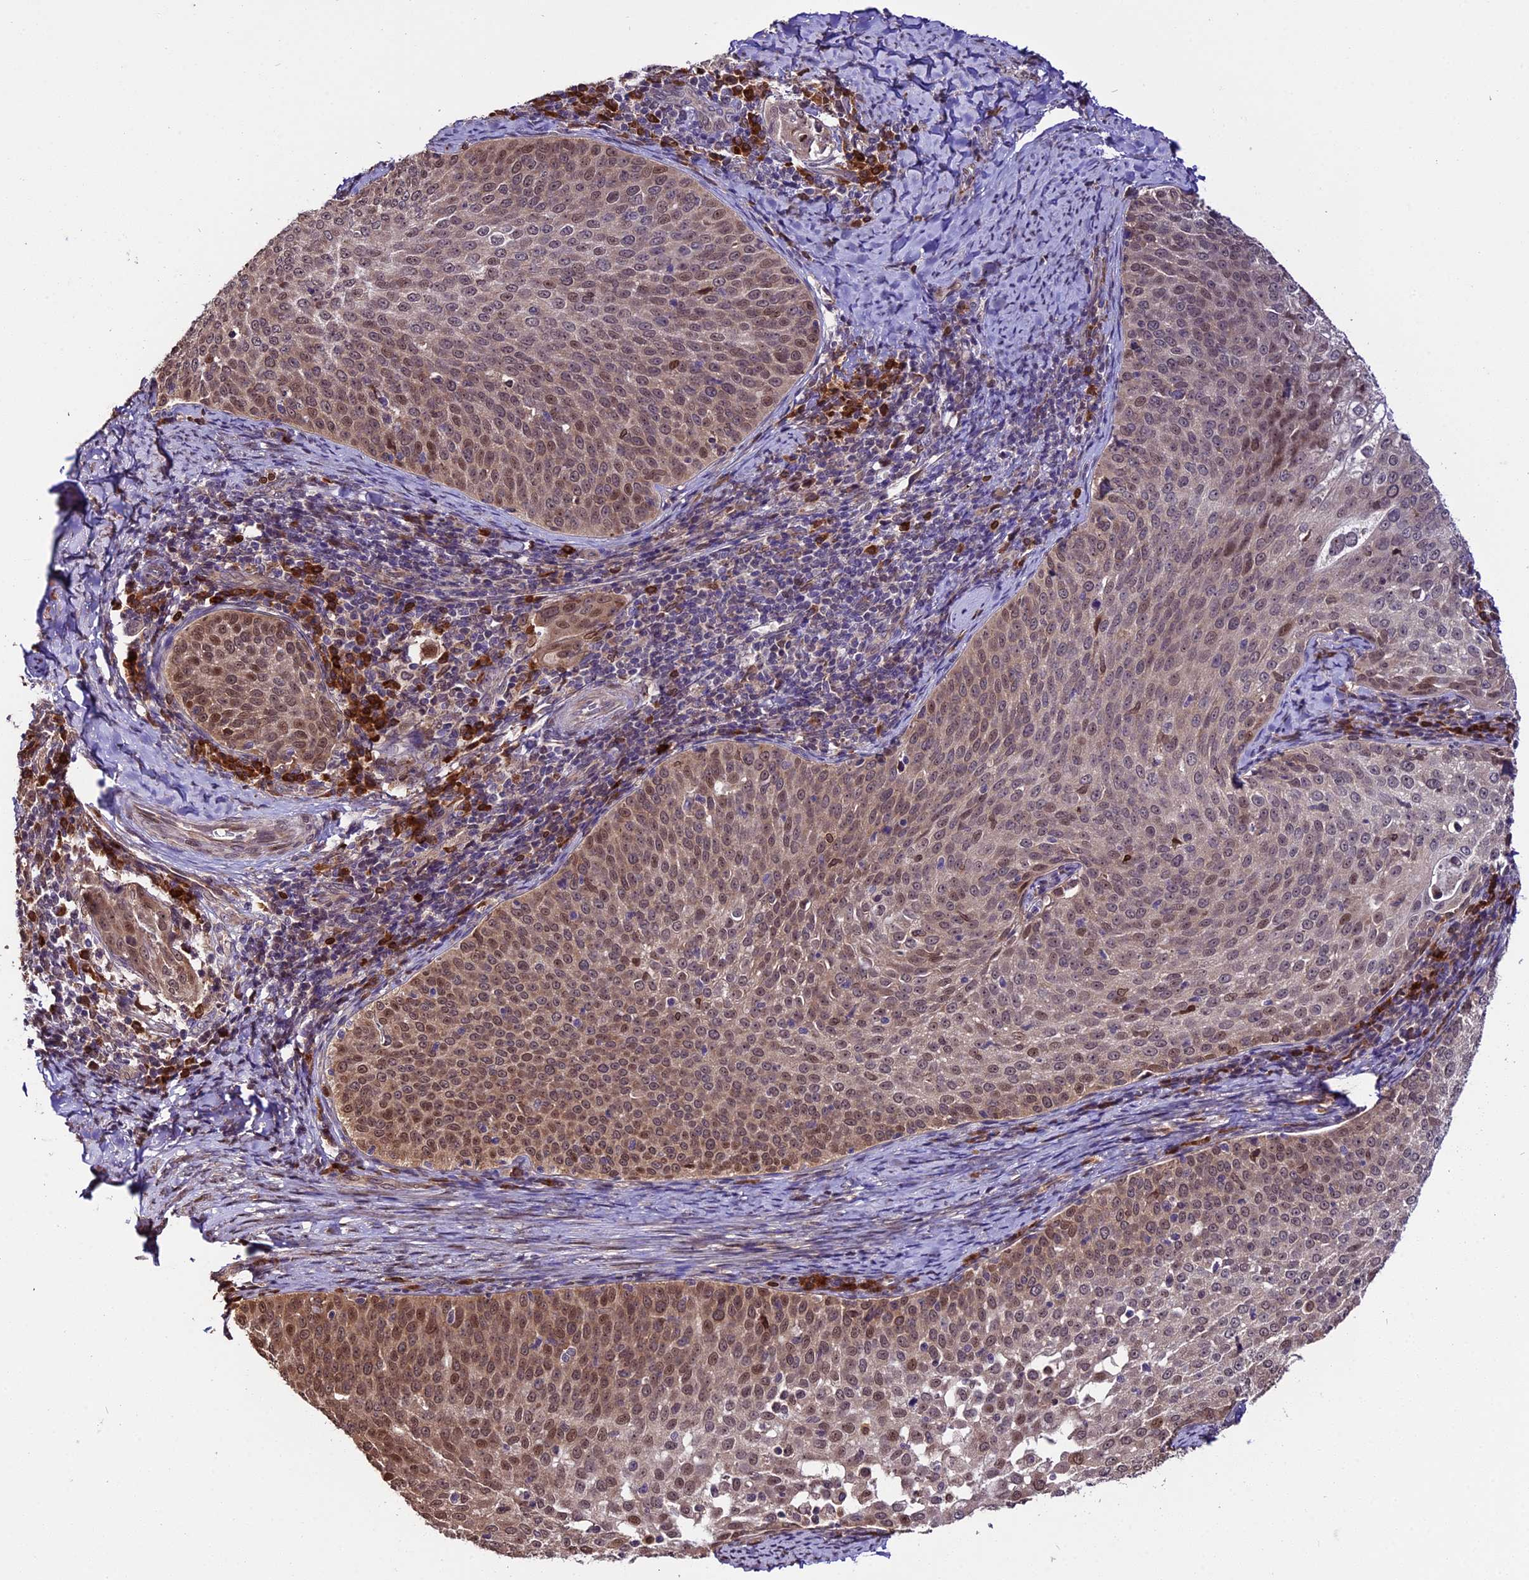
{"staining": {"intensity": "moderate", "quantity": "25%-75%", "location": "cytoplasmic/membranous,nuclear"}, "tissue": "cervical cancer", "cell_type": "Tumor cells", "image_type": "cancer", "snomed": [{"axis": "morphology", "description": "Squamous cell carcinoma, NOS"}, {"axis": "topography", "description": "Cervix"}], "caption": "Cervical cancer stained with DAB immunohistochemistry (IHC) shows medium levels of moderate cytoplasmic/membranous and nuclear staining in approximately 25%-75% of tumor cells.", "gene": "HERPUD1", "patient": {"sex": "female", "age": 57}}